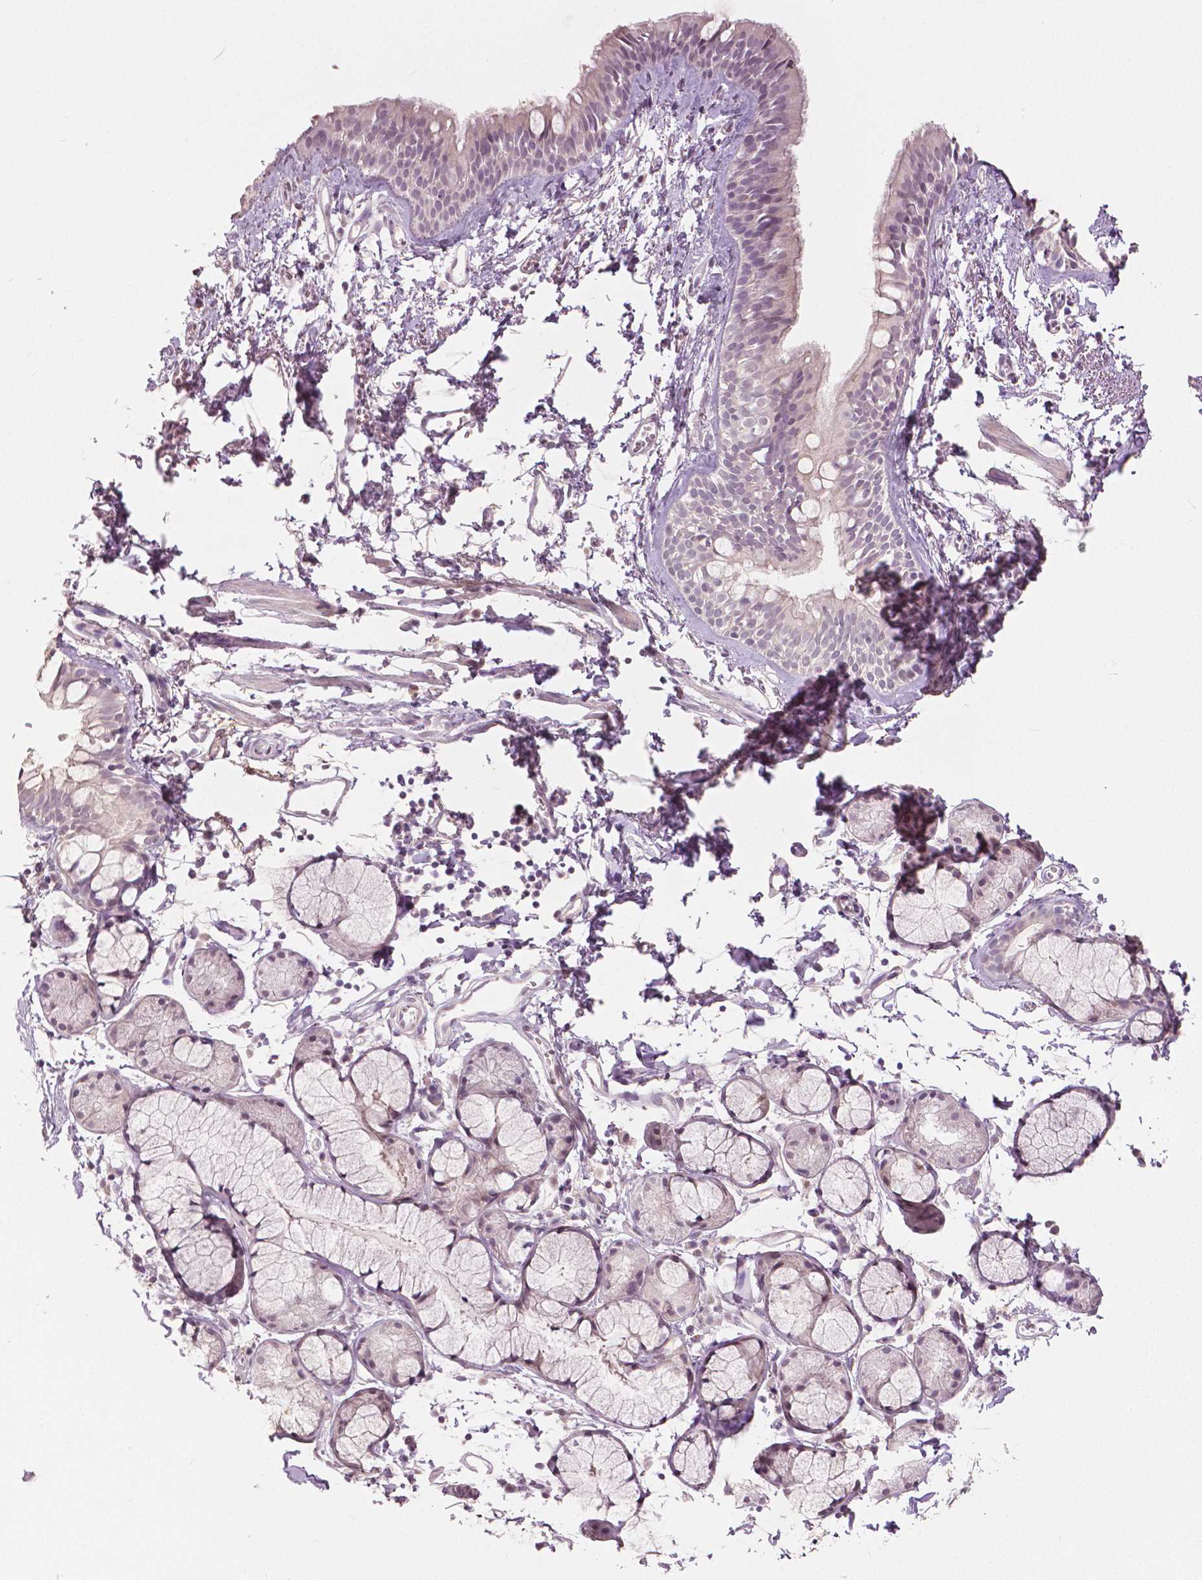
{"staining": {"intensity": "negative", "quantity": "none", "location": "none"}, "tissue": "bronchus", "cell_type": "Respiratory epithelial cells", "image_type": "normal", "snomed": [{"axis": "morphology", "description": "Normal tissue, NOS"}, {"axis": "topography", "description": "Cartilage tissue"}, {"axis": "topography", "description": "Bronchus"}], "caption": "A high-resolution histopathology image shows IHC staining of unremarkable bronchus, which demonstrates no significant positivity in respiratory epithelial cells. (Stains: DAB (3,3'-diaminobenzidine) immunohistochemistry with hematoxylin counter stain, Microscopy: brightfield microscopy at high magnification).", "gene": "NANOG", "patient": {"sex": "female", "age": 59}}